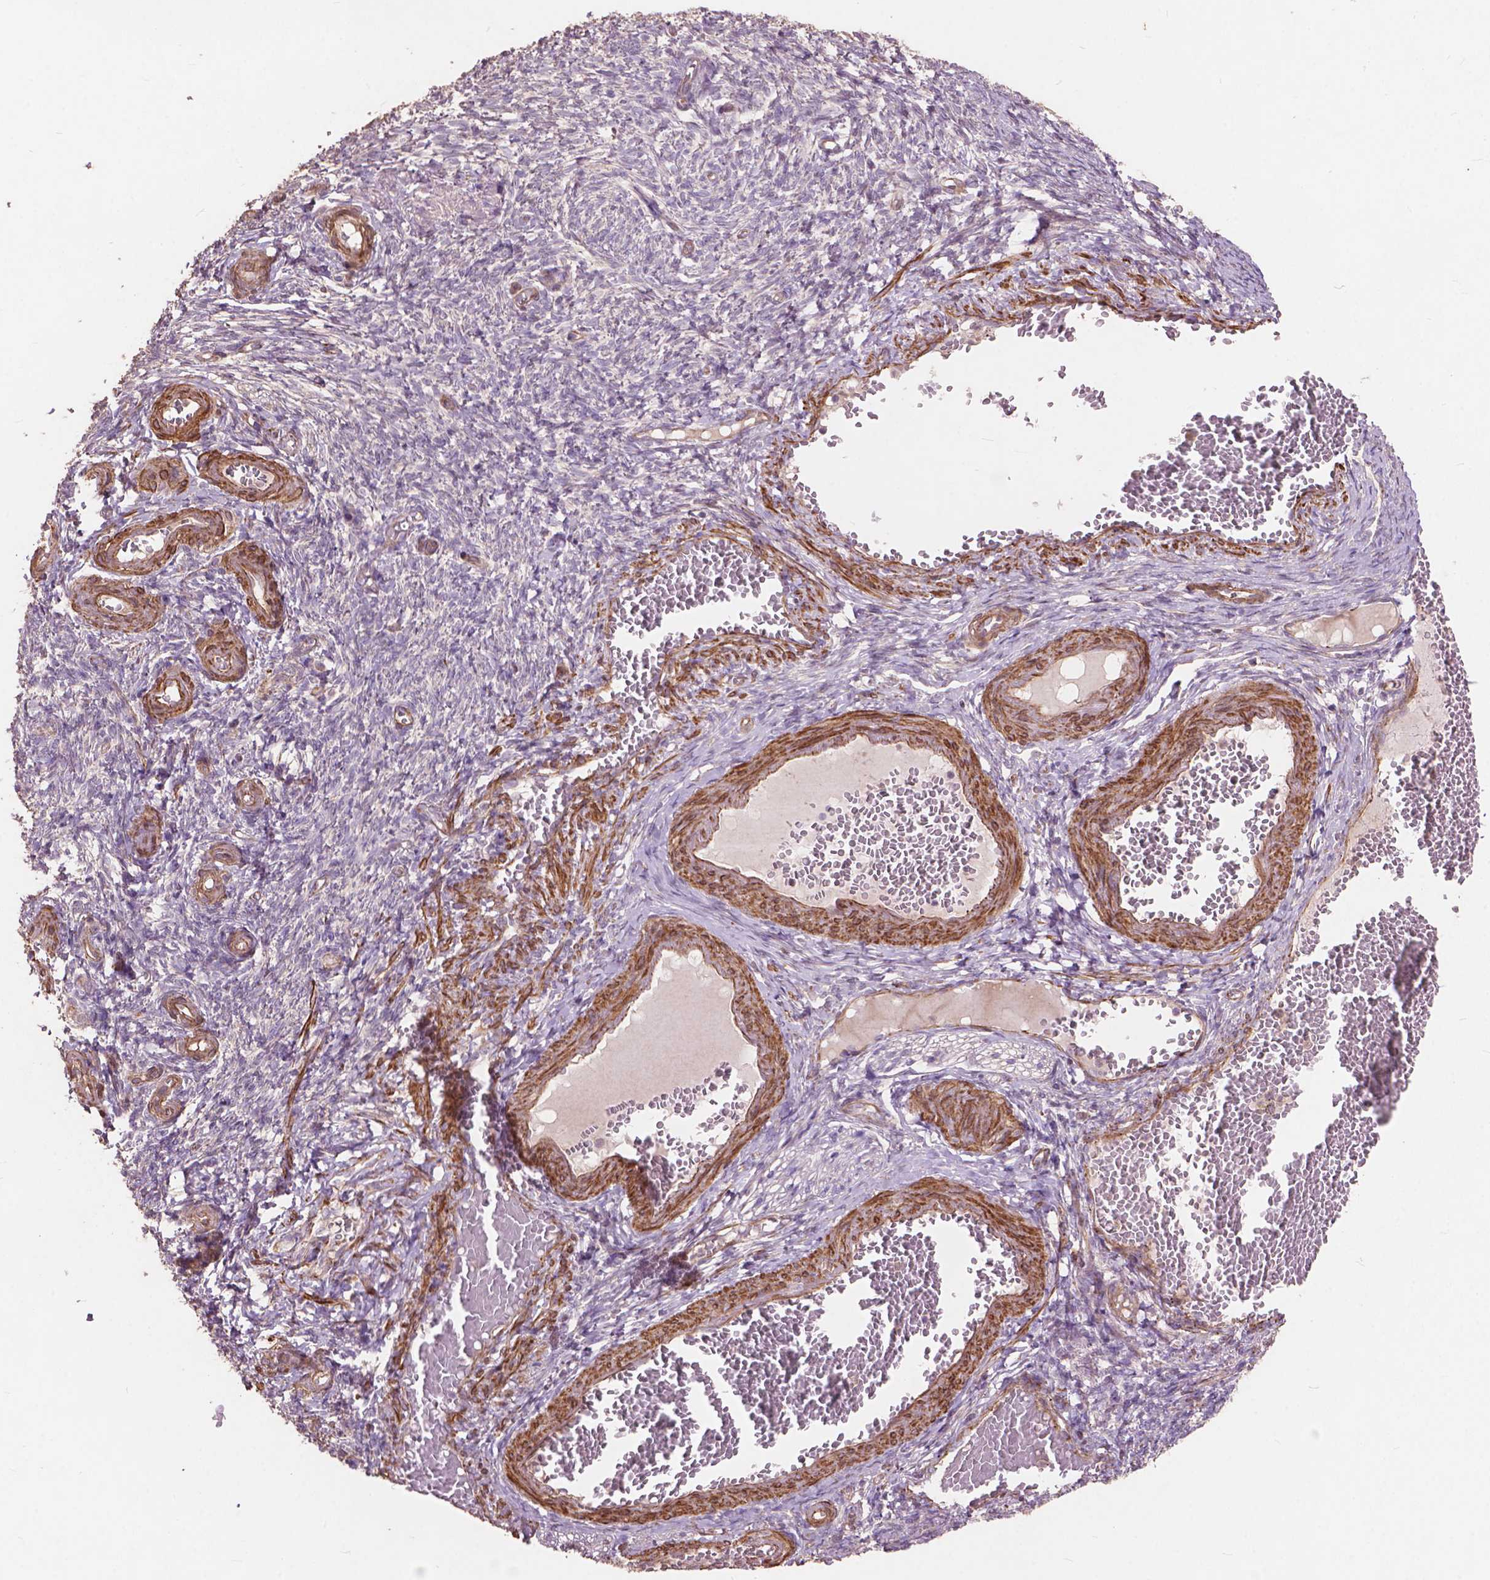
{"staining": {"intensity": "weak", "quantity": ">75%", "location": "cytoplasmic/membranous,nuclear"}, "tissue": "ovary", "cell_type": "Follicle cells", "image_type": "normal", "snomed": [{"axis": "morphology", "description": "Normal tissue, NOS"}, {"axis": "topography", "description": "Ovary"}], "caption": "Immunohistochemistry (DAB (3,3'-diaminobenzidine)) staining of benign ovary demonstrates weak cytoplasmic/membranous,nuclear protein staining in approximately >75% of follicle cells.", "gene": "FNIP1", "patient": {"sex": "female", "age": 39}}